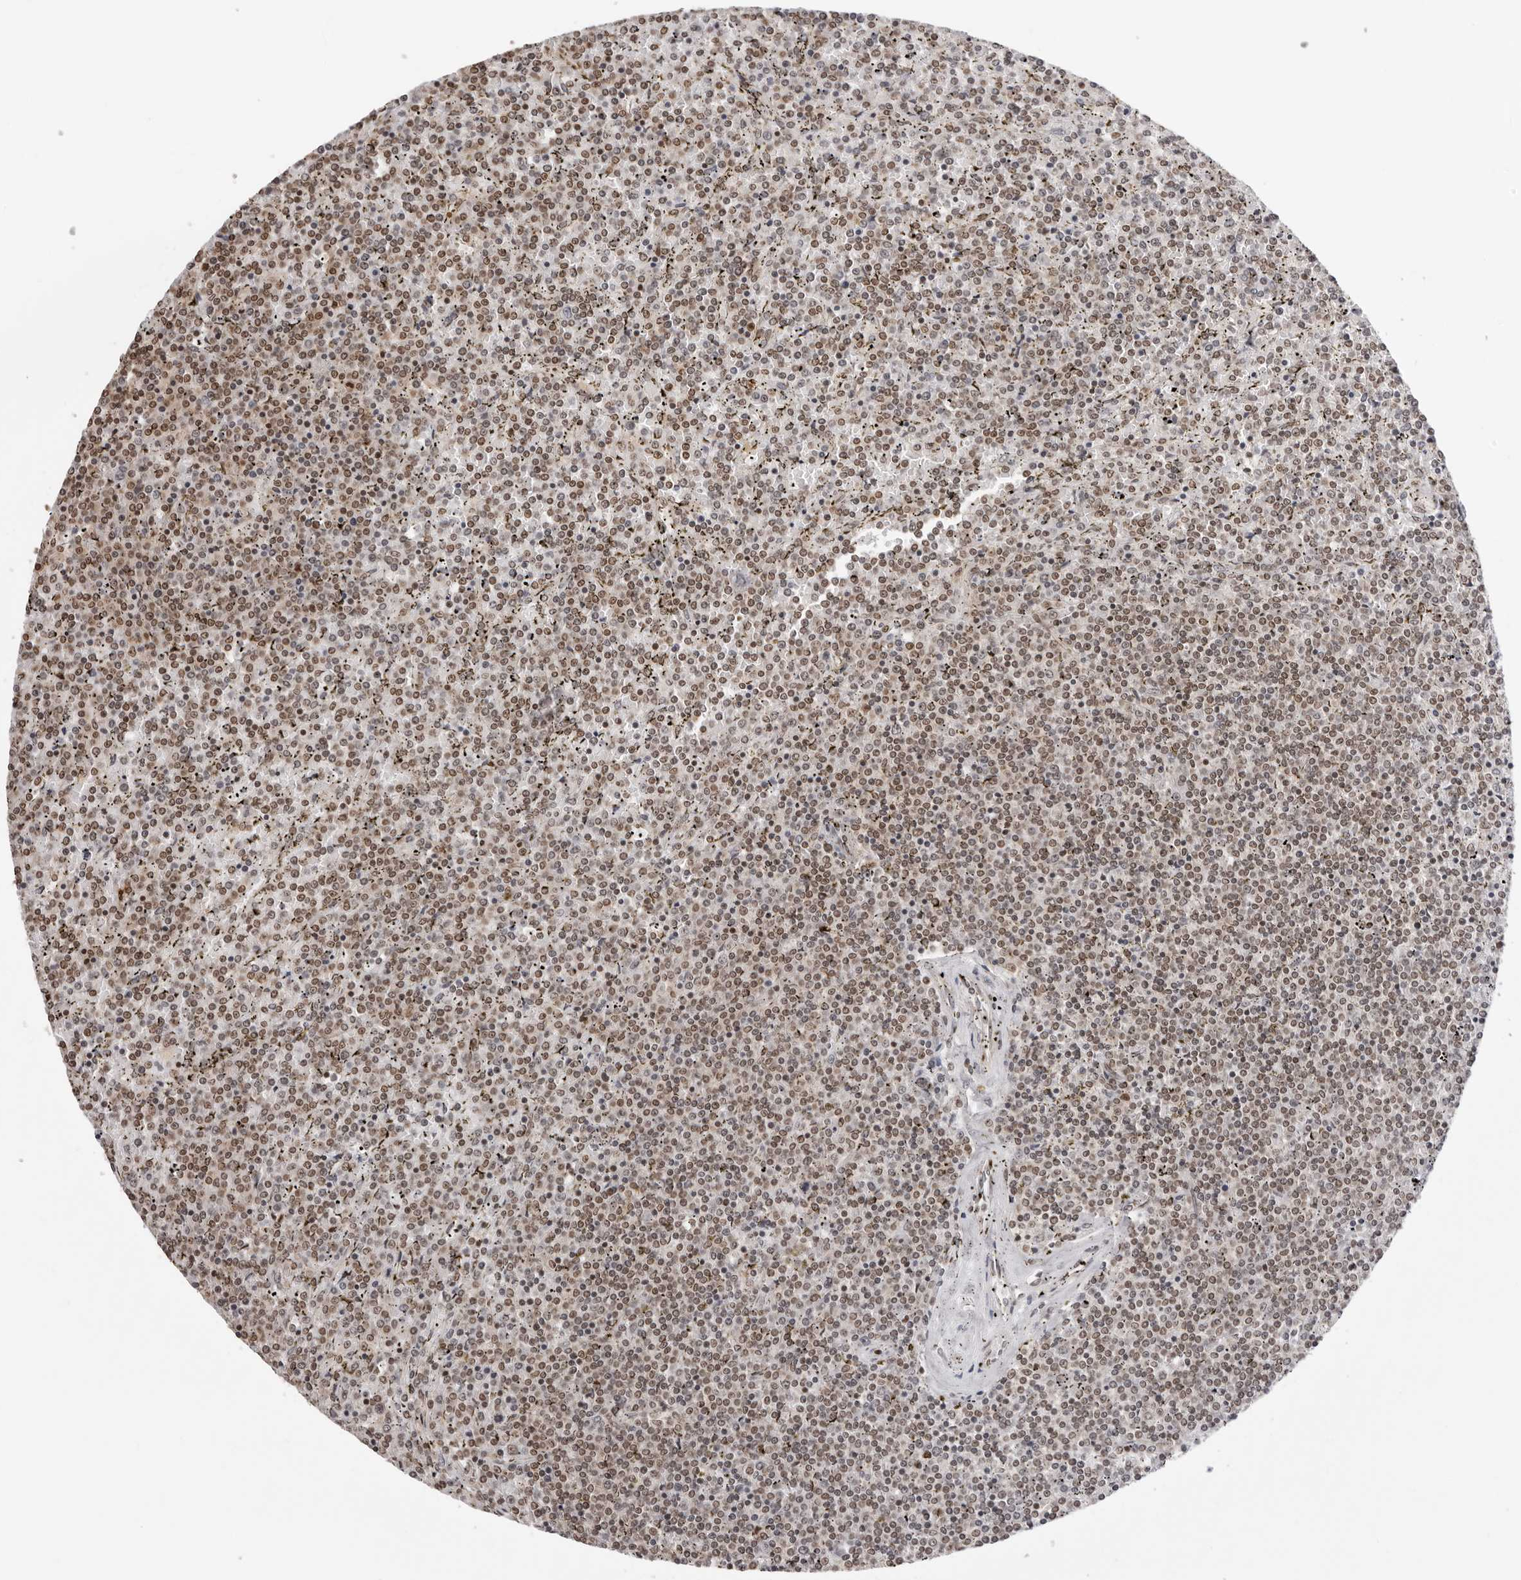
{"staining": {"intensity": "weak", "quantity": "25%-75%", "location": "nuclear"}, "tissue": "lymphoma", "cell_type": "Tumor cells", "image_type": "cancer", "snomed": [{"axis": "morphology", "description": "Malignant lymphoma, non-Hodgkin's type, Low grade"}, {"axis": "topography", "description": "Spleen"}], "caption": "Immunohistochemistry staining of lymphoma, which shows low levels of weak nuclear expression in about 25%-75% of tumor cells indicating weak nuclear protein staining. The staining was performed using DAB (brown) for protein detection and nuclei were counterstained in hematoxylin (blue).", "gene": "SDE2", "patient": {"sex": "female", "age": 19}}